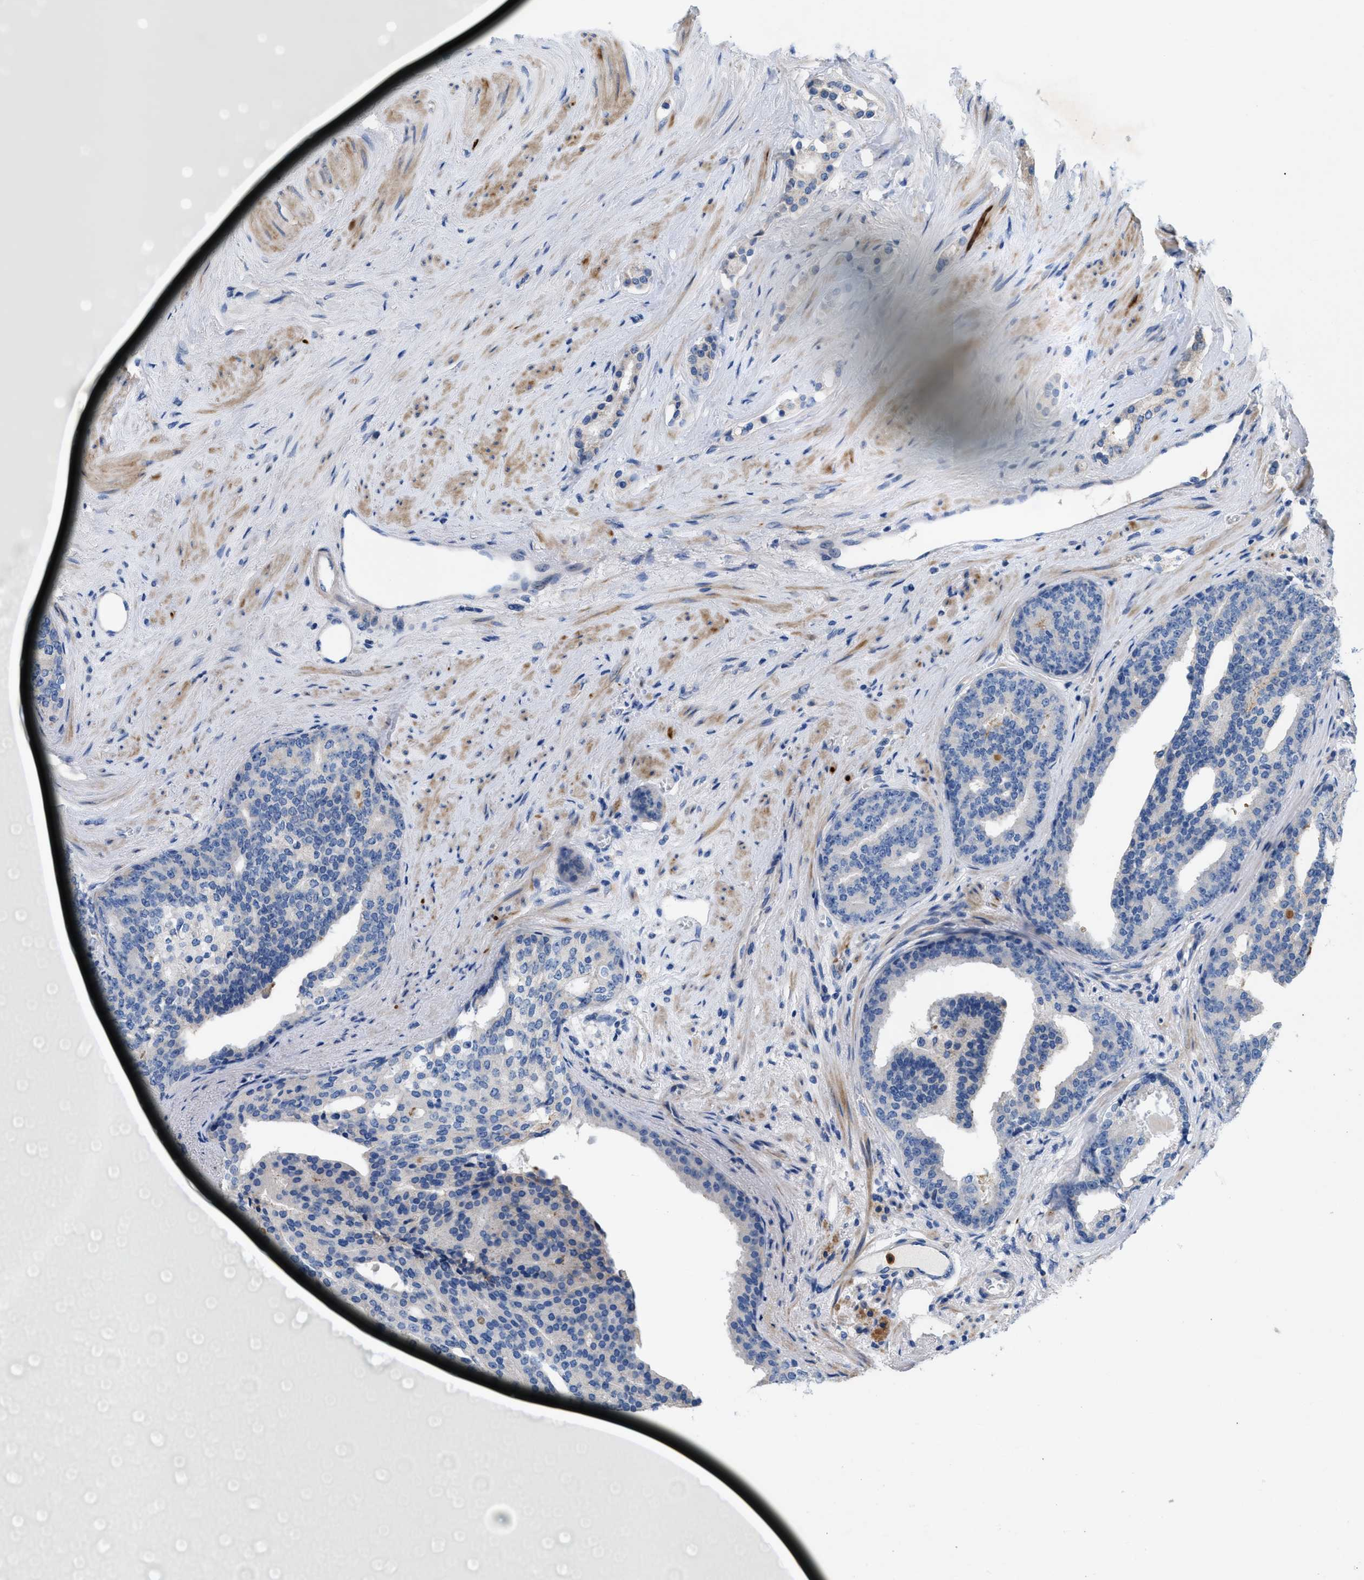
{"staining": {"intensity": "negative", "quantity": "none", "location": "none"}, "tissue": "prostate cancer", "cell_type": "Tumor cells", "image_type": "cancer", "snomed": [{"axis": "morphology", "description": "Adenocarcinoma, High grade"}, {"axis": "topography", "description": "Prostate"}], "caption": "High power microscopy micrograph of an immunohistochemistry histopathology image of prostate cancer, revealing no significant staining in tumor cells. The staining was performed using DAB to visualize the protein expression in brown, while the nuclei were stained in blue with hematoxylin (Magnification: 20x).", "gene": "PLPPR5", "patient": {"sex": "male", "age": 71}}